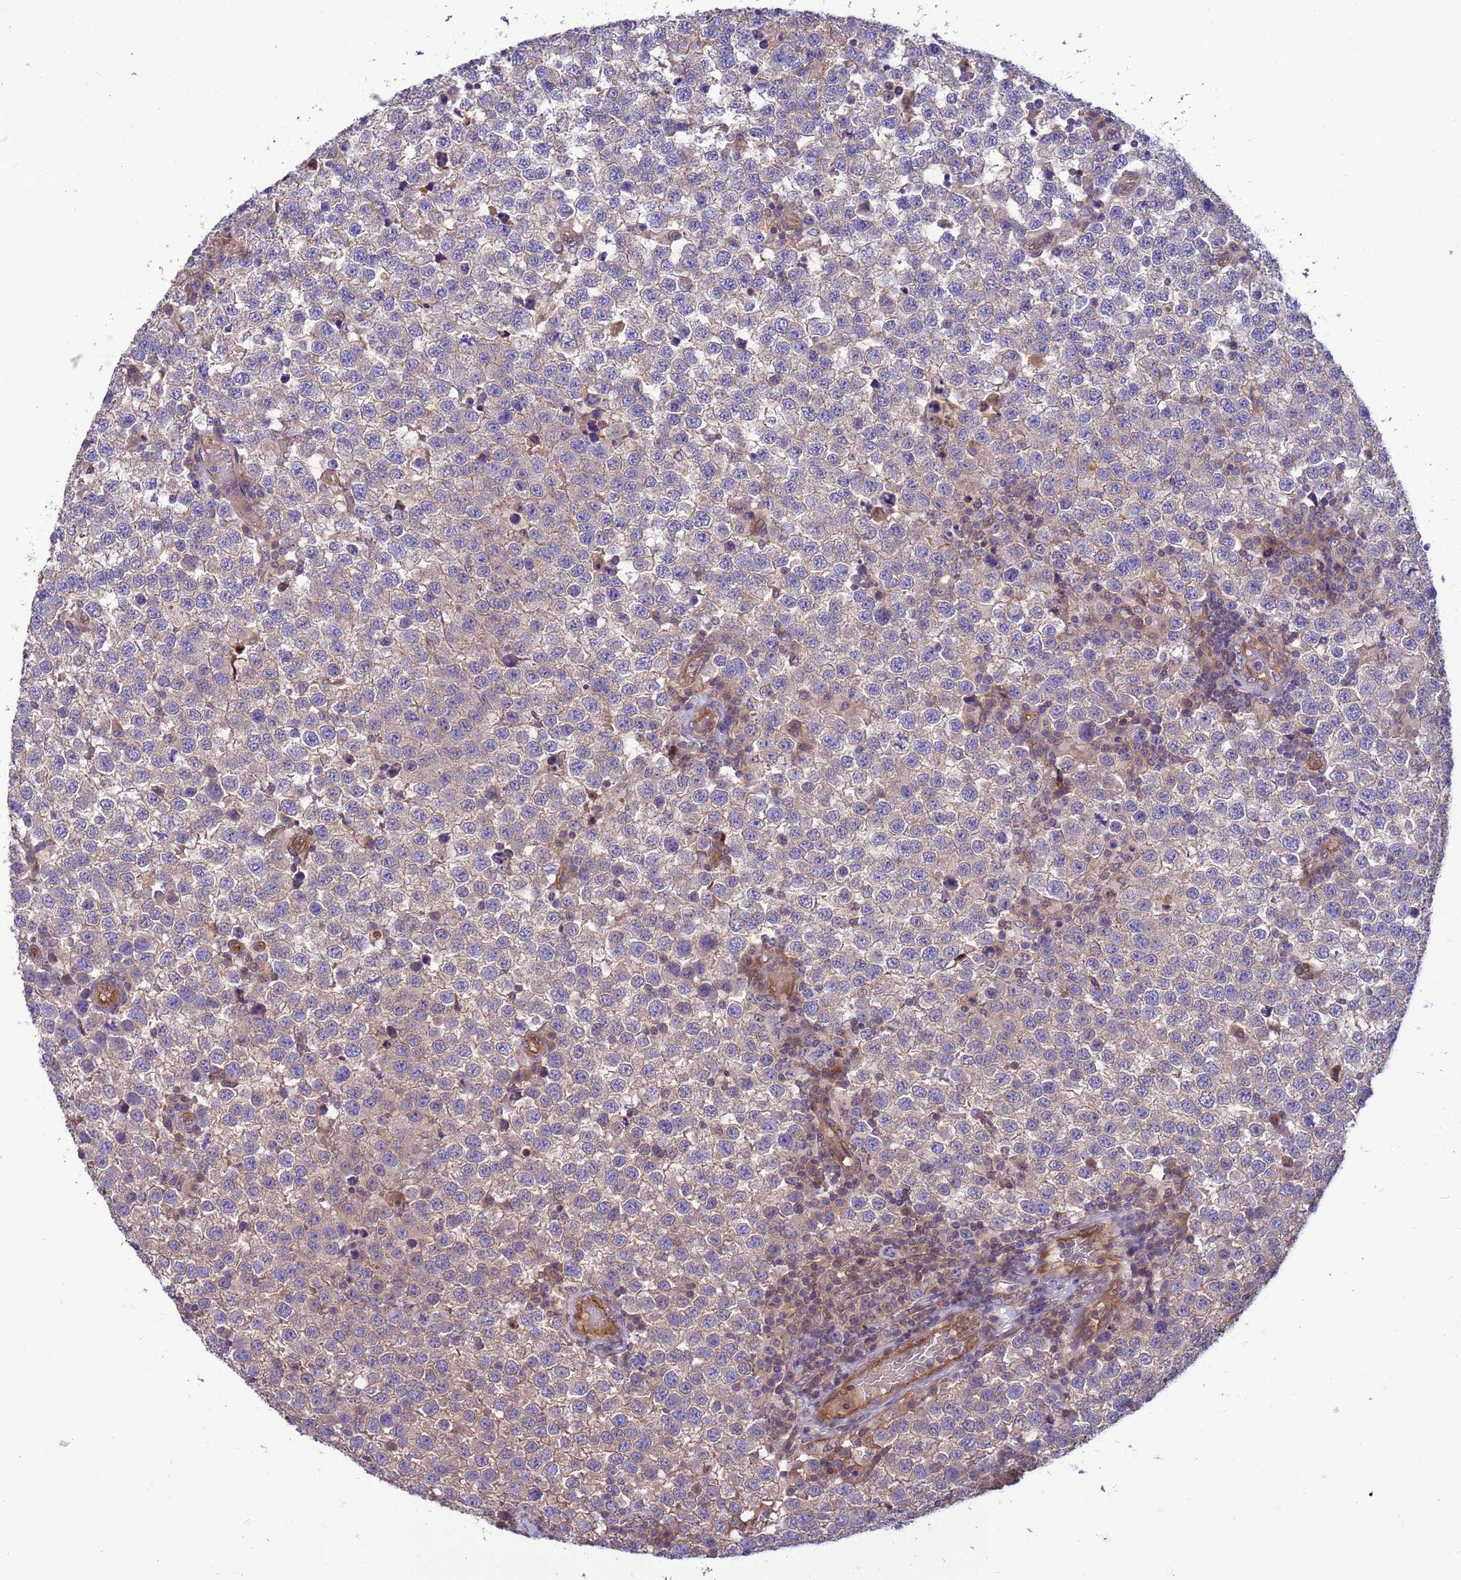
{"staining": {"intensity": "weak", "quantity": "<25%", "location": "cytoplasmic/membranous"}, "tissue": "testis cancer", "cell_type": "Tumor cells", "image_type": "cancer", "snomed": [{"axis": "morphology", "description": "Seminoma, NOS"}, {"axis": "topography", "description": "Testis"}], "caption": "Human testis cancer stained for a protein using immunohistochemistry exhibits no staining in tumor cells.", "gene": "SMCO3", "patient": {"sex": "male", "age": 34}}